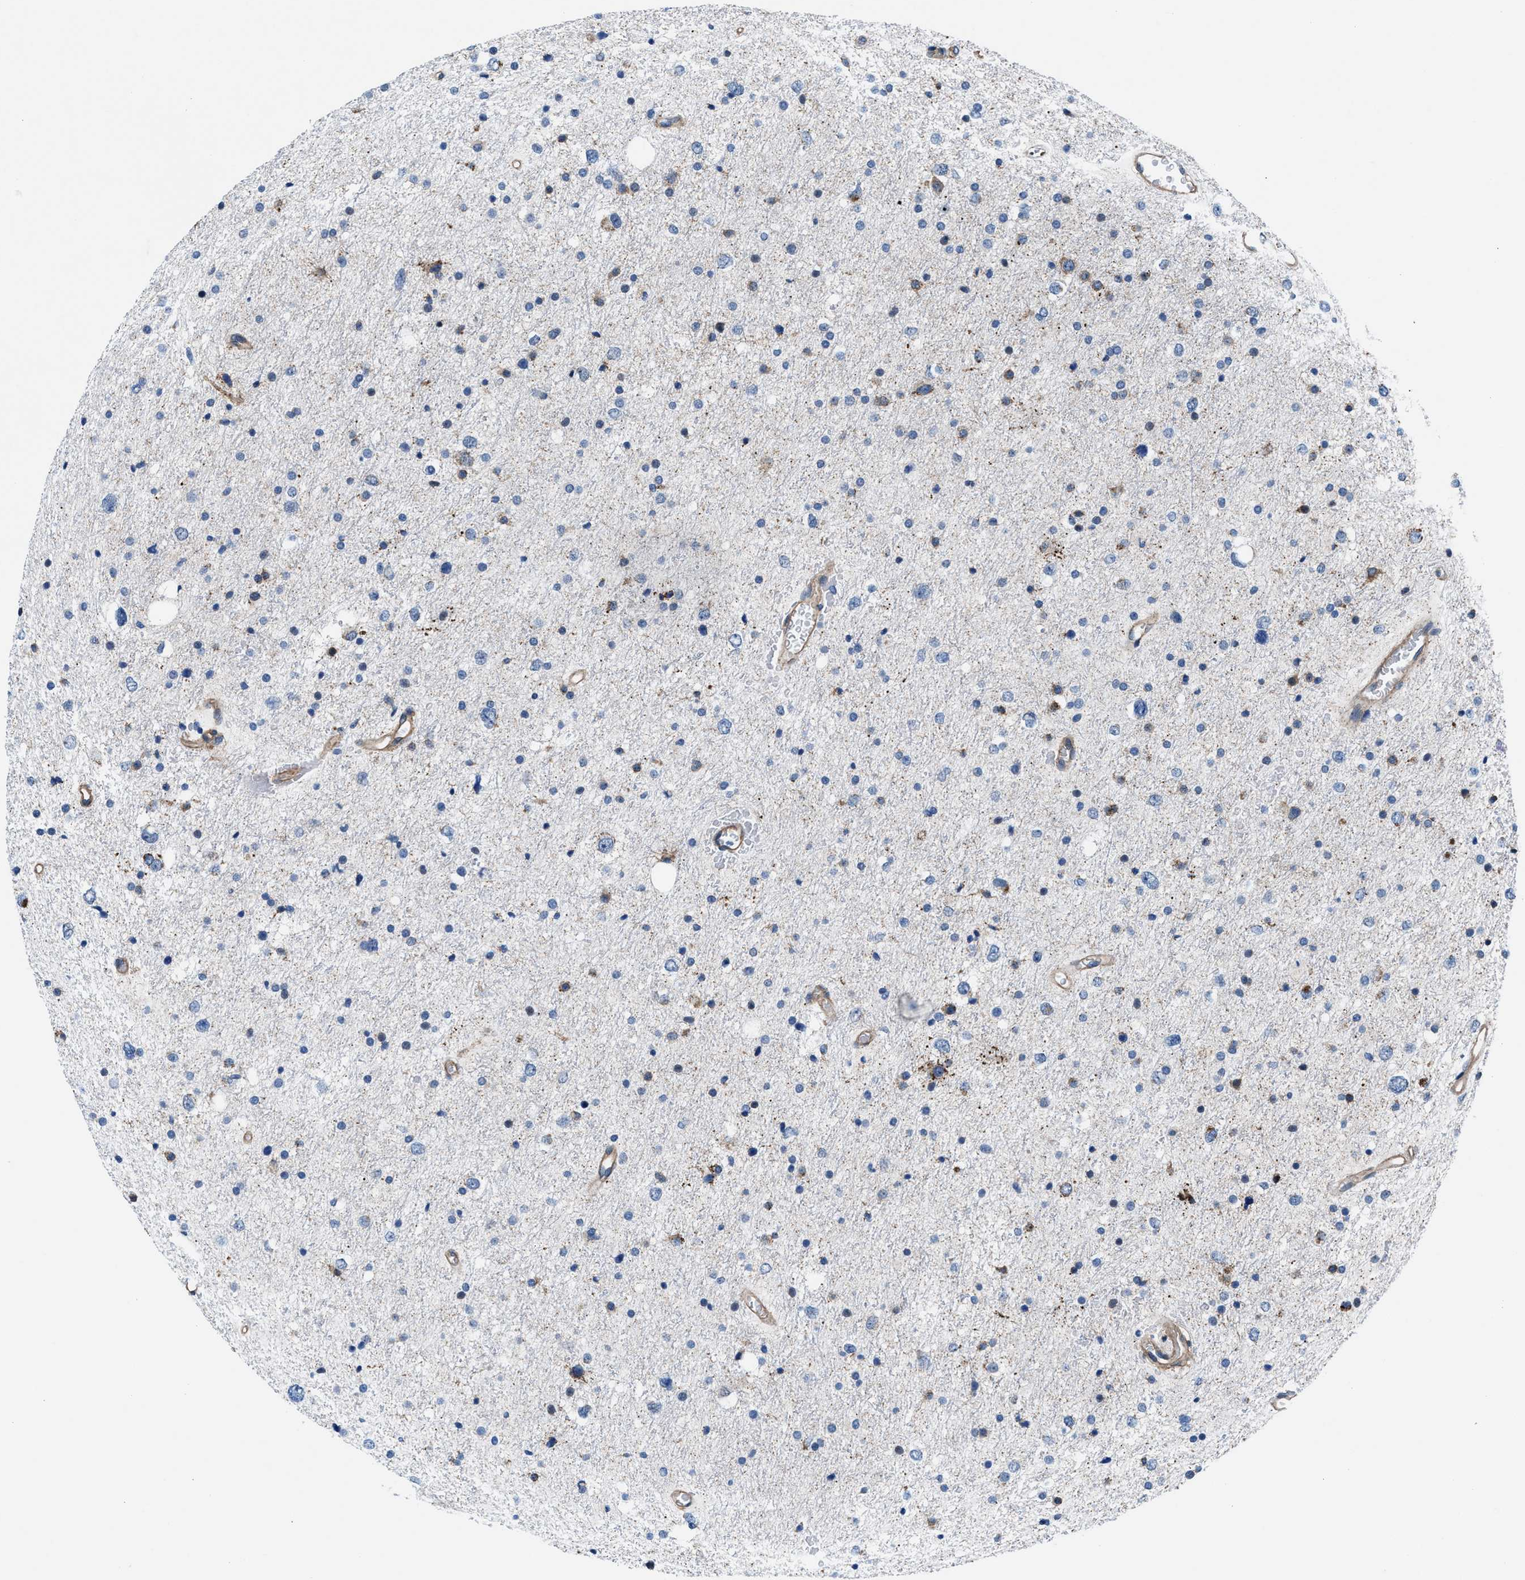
{"staining": {"intensity": "negative", "quantity": "none", "location": "none"}, "tissue": "glioma", "cell_type": "Tumor cells", "image_type": "cancer", "snomed": [{"axis": "morphology", "description": "Glioma, malignant, Low grade"}, {"axis": "topography", "description": "Brain"}], "caption": "Glioma was stained to show a protein in brown. There is no significant expression in tumor cells.", "gene": "NKTR", "patient": {"sex": "female", "age": 37}}